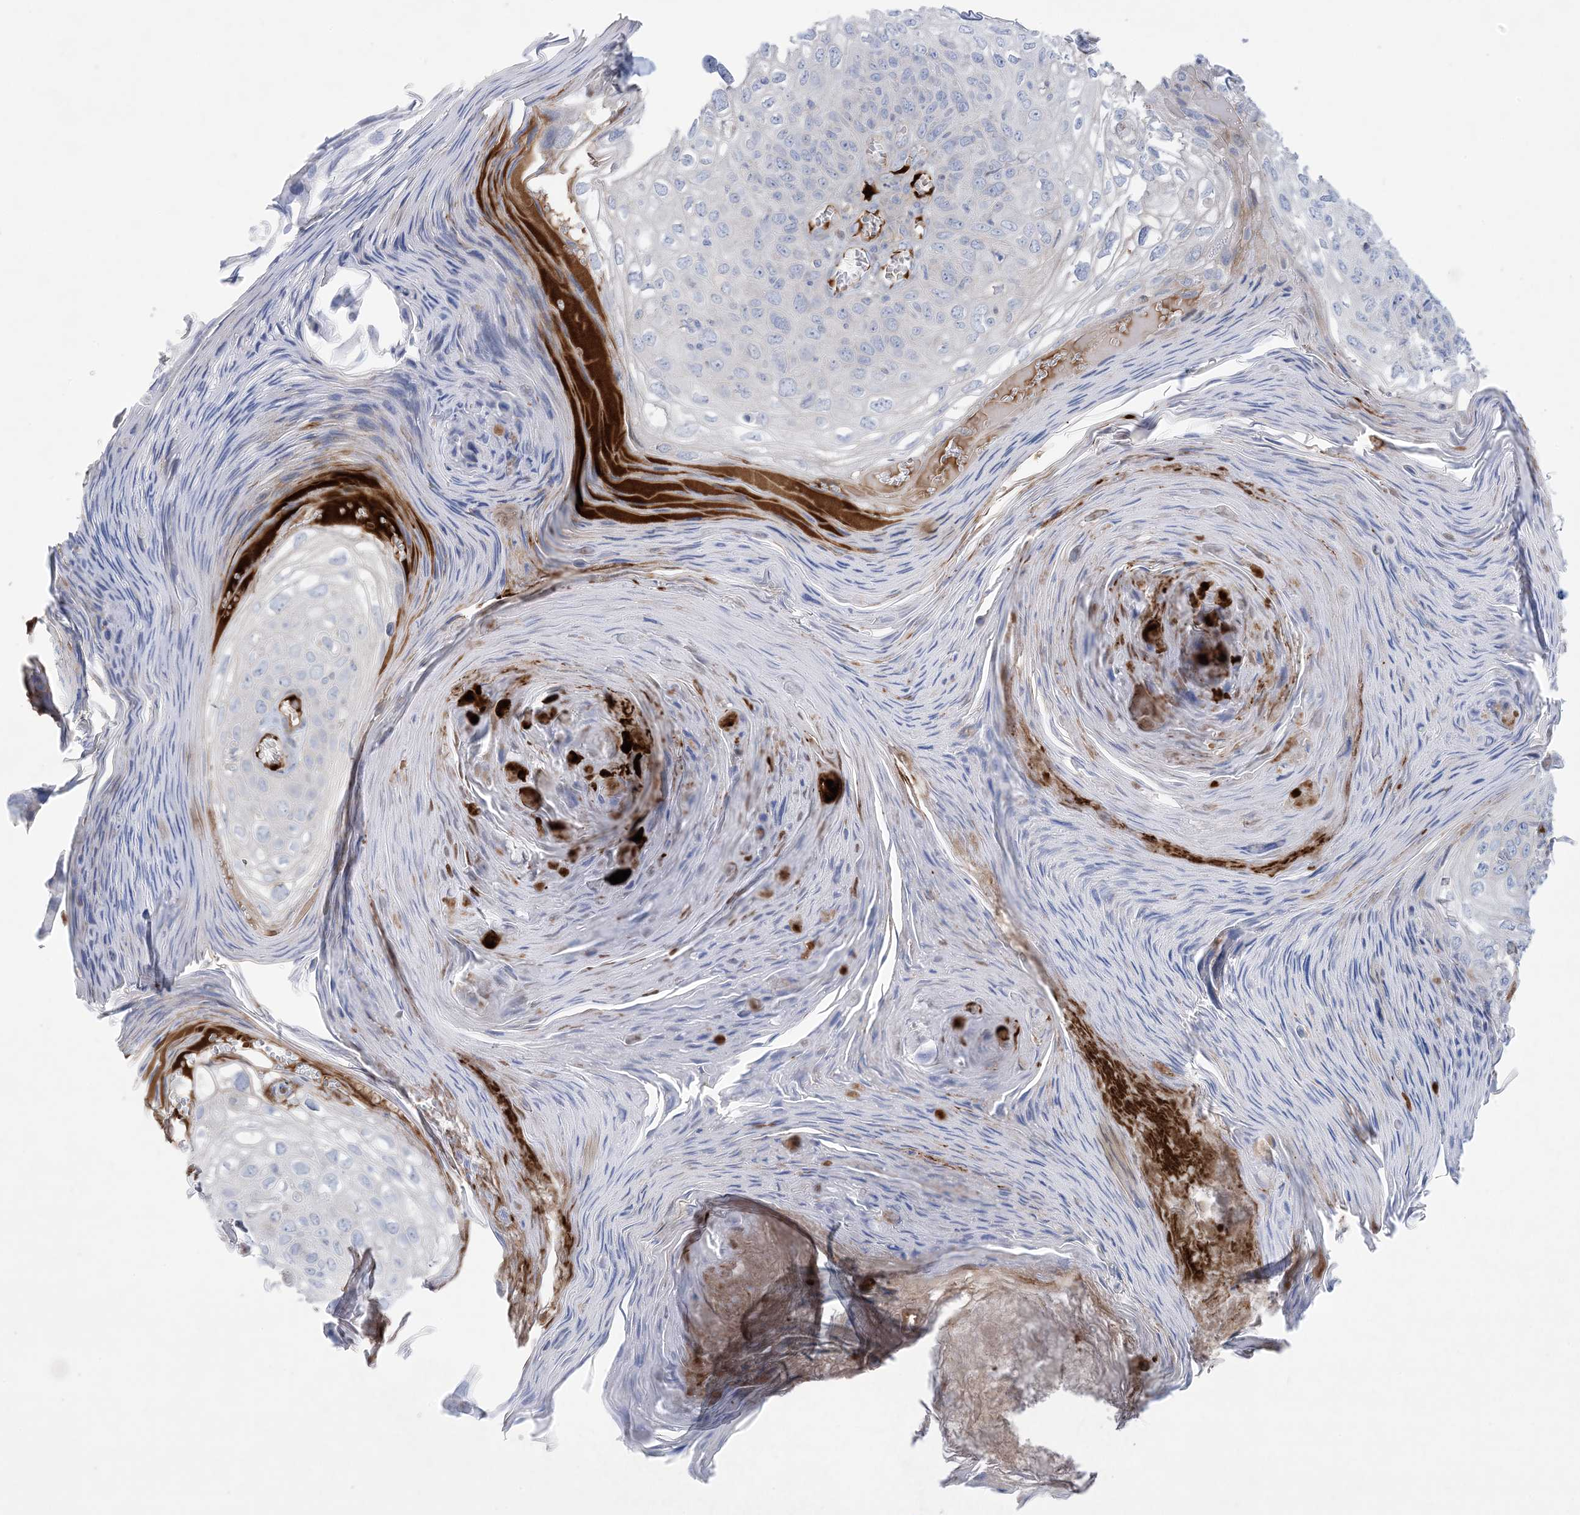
{"staining": {"intensity": "negative", "quantity": "none", "location": "none"}, "tissue": "skin cancer", "cell_type": "Tumor cells", "image_type": "cancer", "snomed": [{"axis": "morphology", "description": "Squamous cell carcinoma, NOS"}, {"axis": "topography", "description": "Skin"}], "caption": "Immunohistochemistry (IHC) of human squamous cell carcinoma (skin) reveals no expression in tumor cells.", "gene": "ATP11C", "patient": {"sex": "female", "age": 90}}